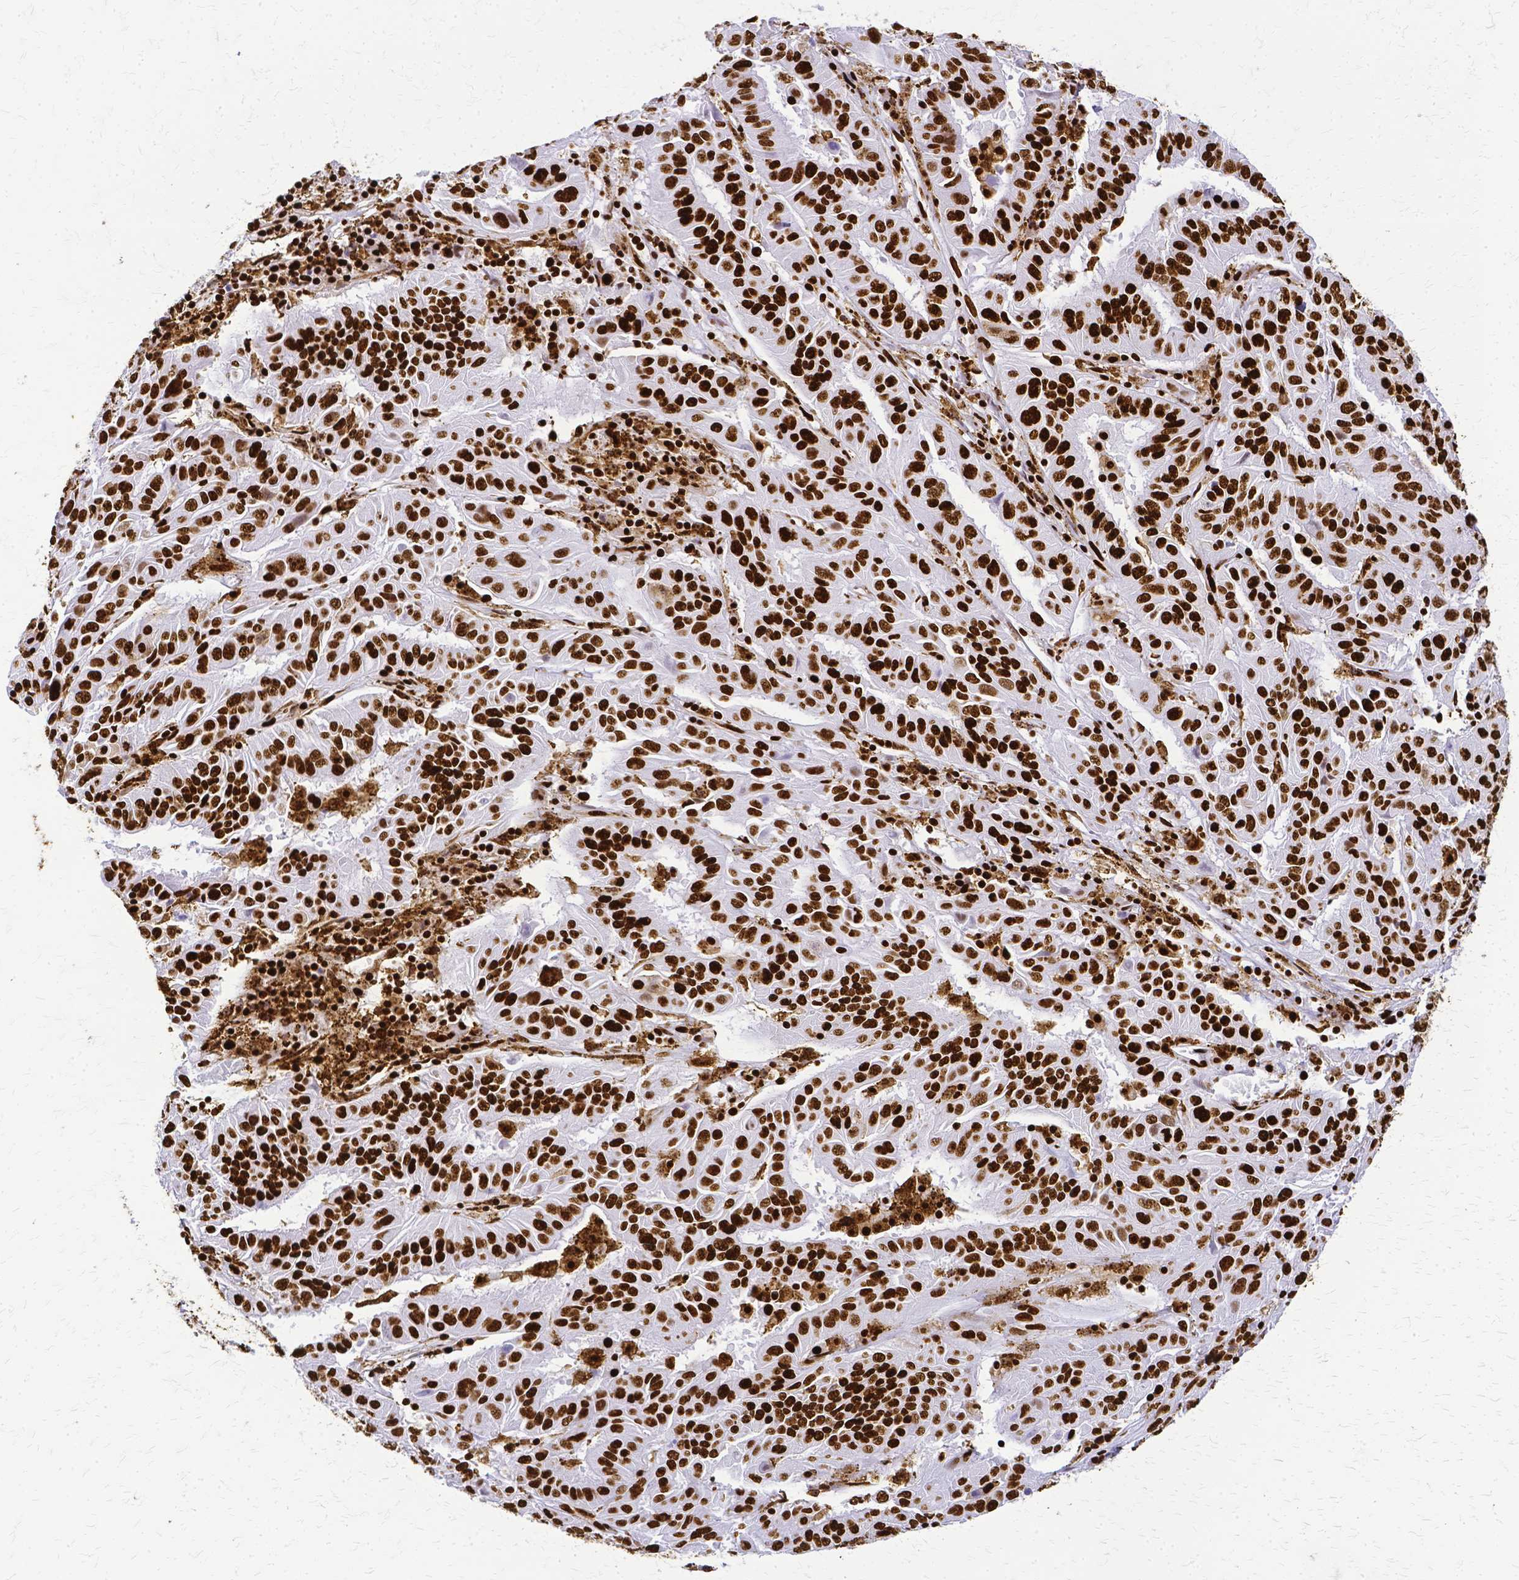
{"staining": {"intensity": "strong", "quantity": ">75%", "location": "nuclear"}, "tissue": "pancreatic cancer", "cell_type": "Tumor cells", "image_type": "cancer", "snomed": [{"axis": "morphology", "description": "Adenocarcinoma, NOS"}, {"axis": "topography", "description": "Pancreas"}], "caption": "Protein expression analysis of adenocarcinoma (pancreatic) shows strong nuclear expression in about >75% of tumor cells. (Stains: DAB in brown, nuclei in blue, Microscopy: brightfield microscopy at high magnification).", "gene": "SFPQ", "patient": {"sex": "male", "age": 63}}